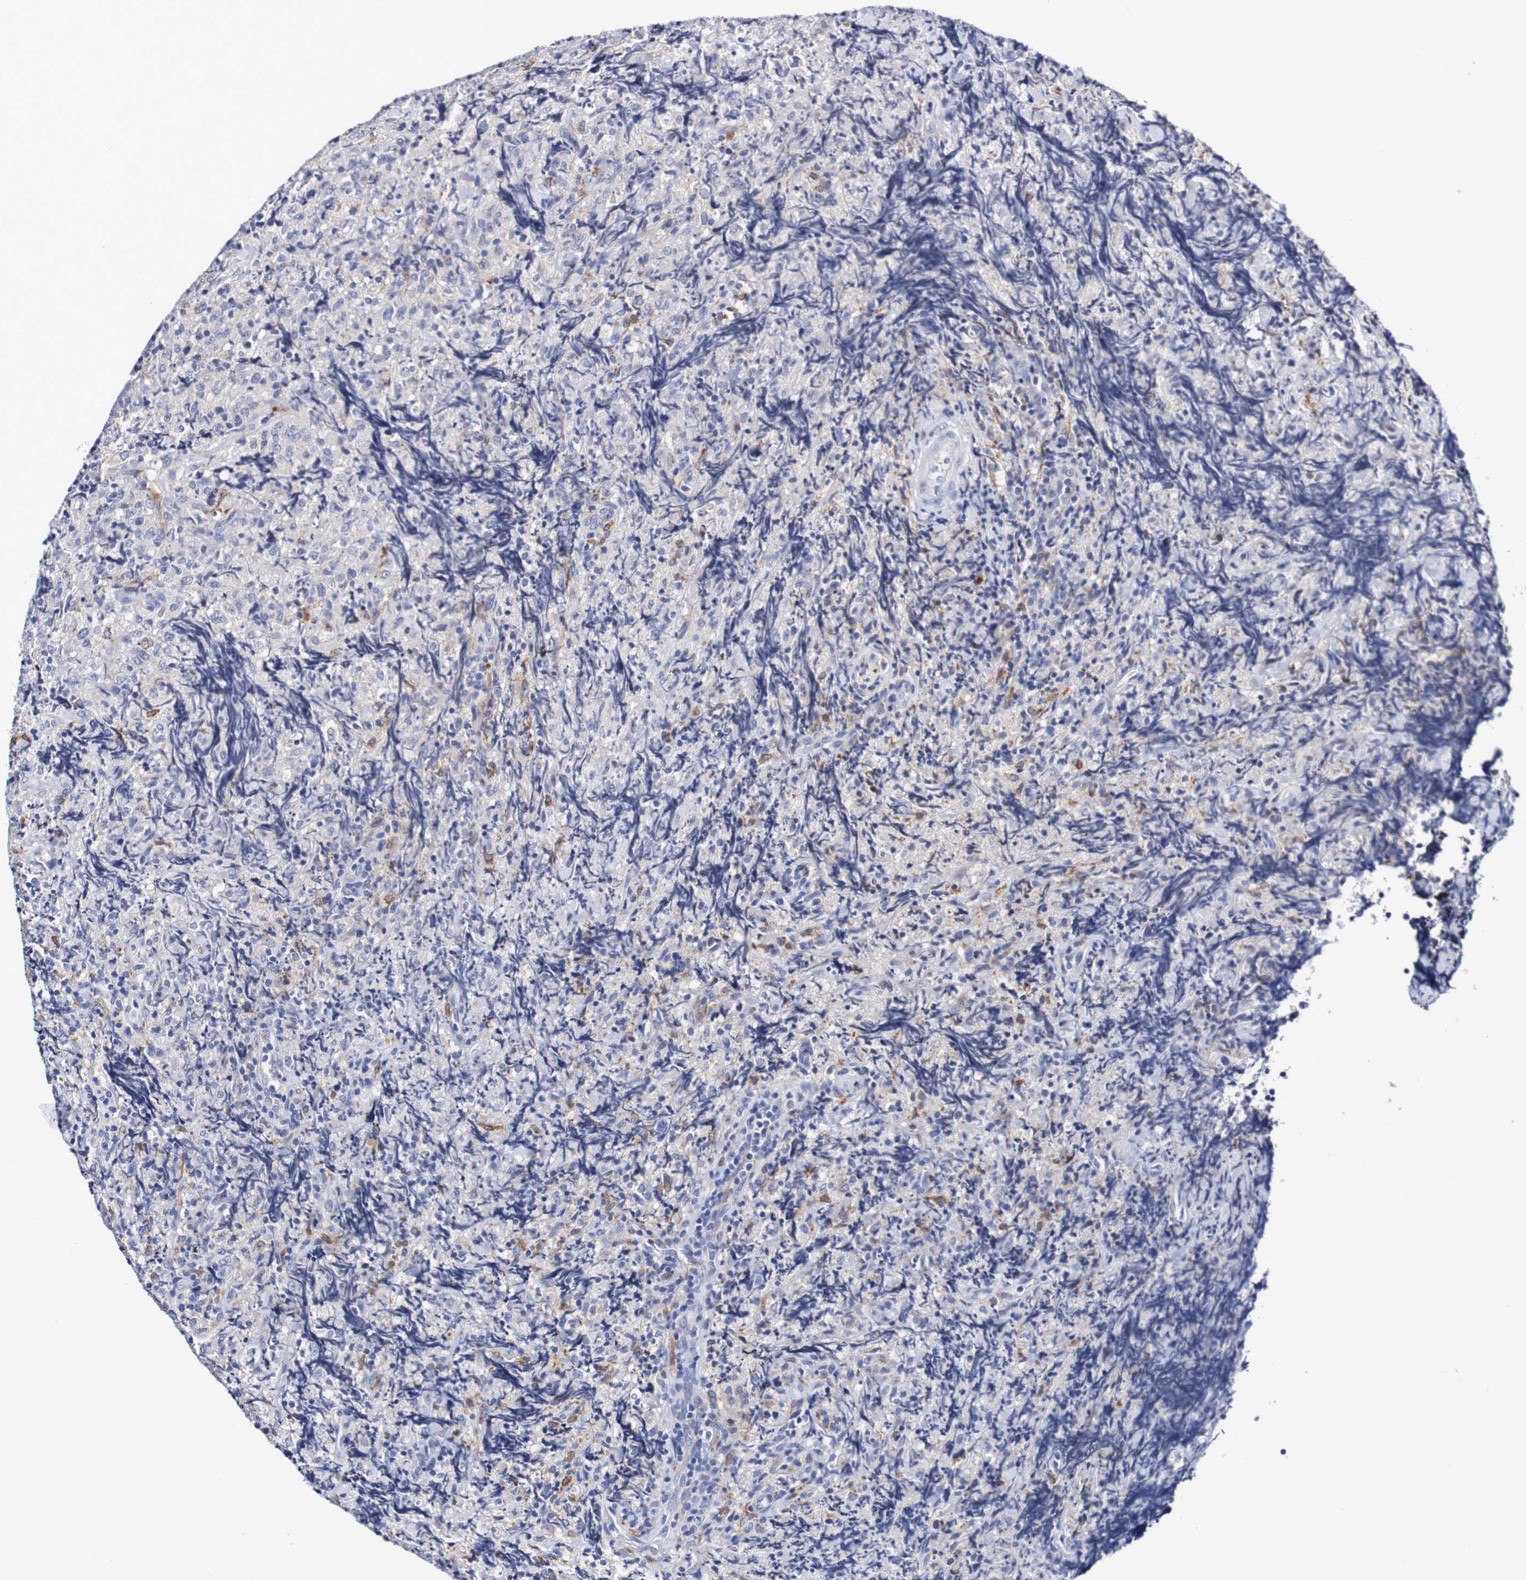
{"staining": {"intensity": "negative", "quantity": "none", "location": "none"}, "tissue": "lymphoma", "cell_type": "Tumor cells", "image_type": "cancer", "snomed": [{"axis": "morphology", "description": "Malignant lymphoma, non-Hodgkin's type, High grade"}, {"axis": "topography", "description": "Tonsil"}], "caption": "Immunohistochemistry (IHC) image of human lymphoma stained for a protein (brown), which exhibits no positivity in tumor cells. The staining was performed using DAB to visualize the protein expression in brown, while the nuclei were stained in blue with hematoxylin (Magnification: 20x).", "gene": "SEZ6", "patient": {"sex": "female", "age": 36}}